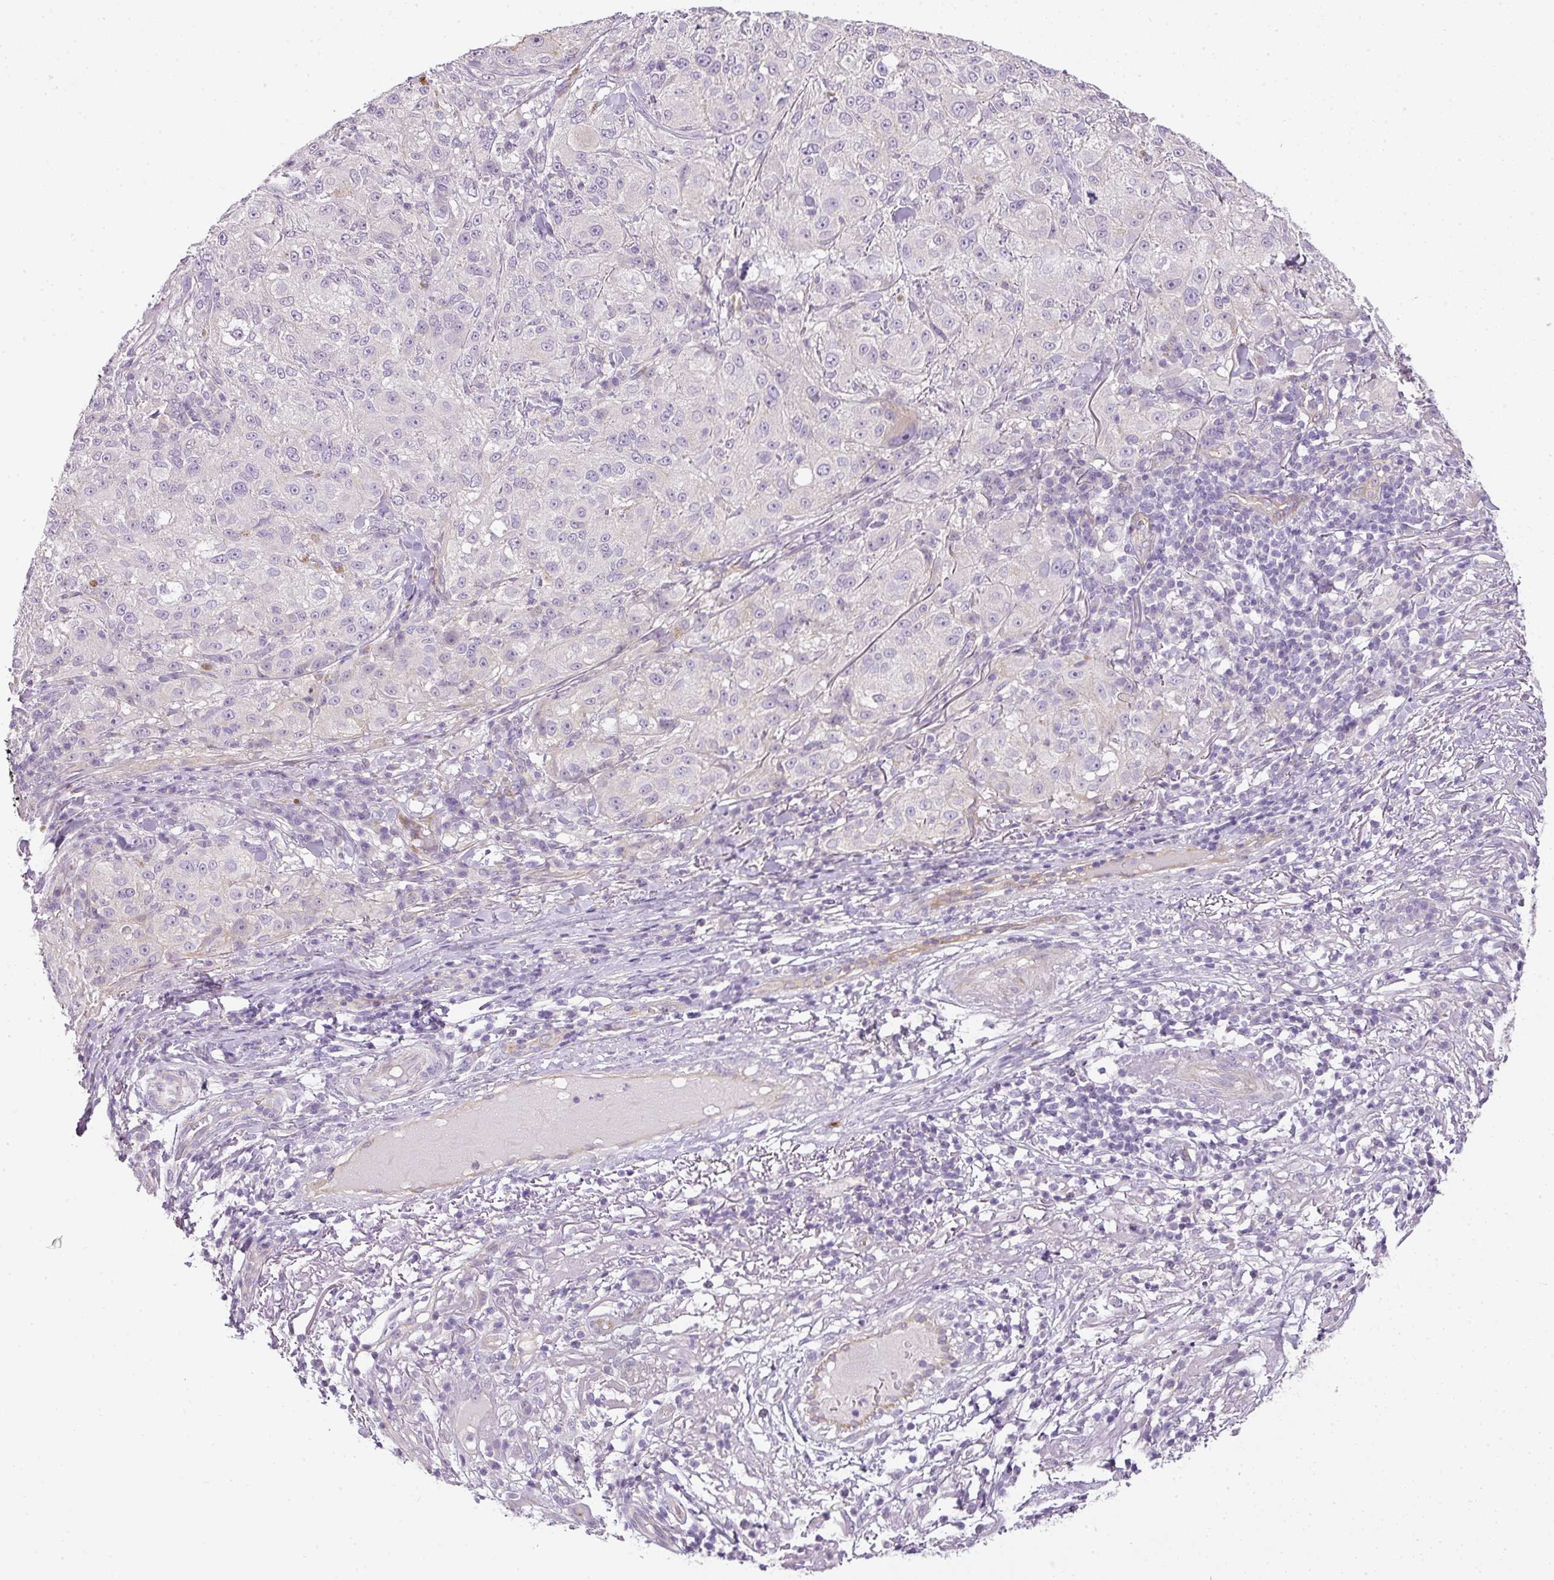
{"staining": {"intensity": "negative", "quantity": "none", "location": "none"}, "tissue": "melanoma", "cell_type": "Tumor cells", "image_type": "cancer", "snomed": [{"axis": "morphology", "description": "Necrosis, NOS"}, {"axis": "morphology", "description": "Malignant melanoma, NOS"}, {"axis": "topography", "description": "Skin"}], "caption": "A high-resolution image shows immunohistochemistry (IHC) staining of malignant melanoma, which exhibits no significant positivity in tumor cells. (DAB (3,3'-diaminobenzidine) immunohistochemistry, high magnification).", "gene": "RAX2", "patient": {"sex": "female", "age": 87}}